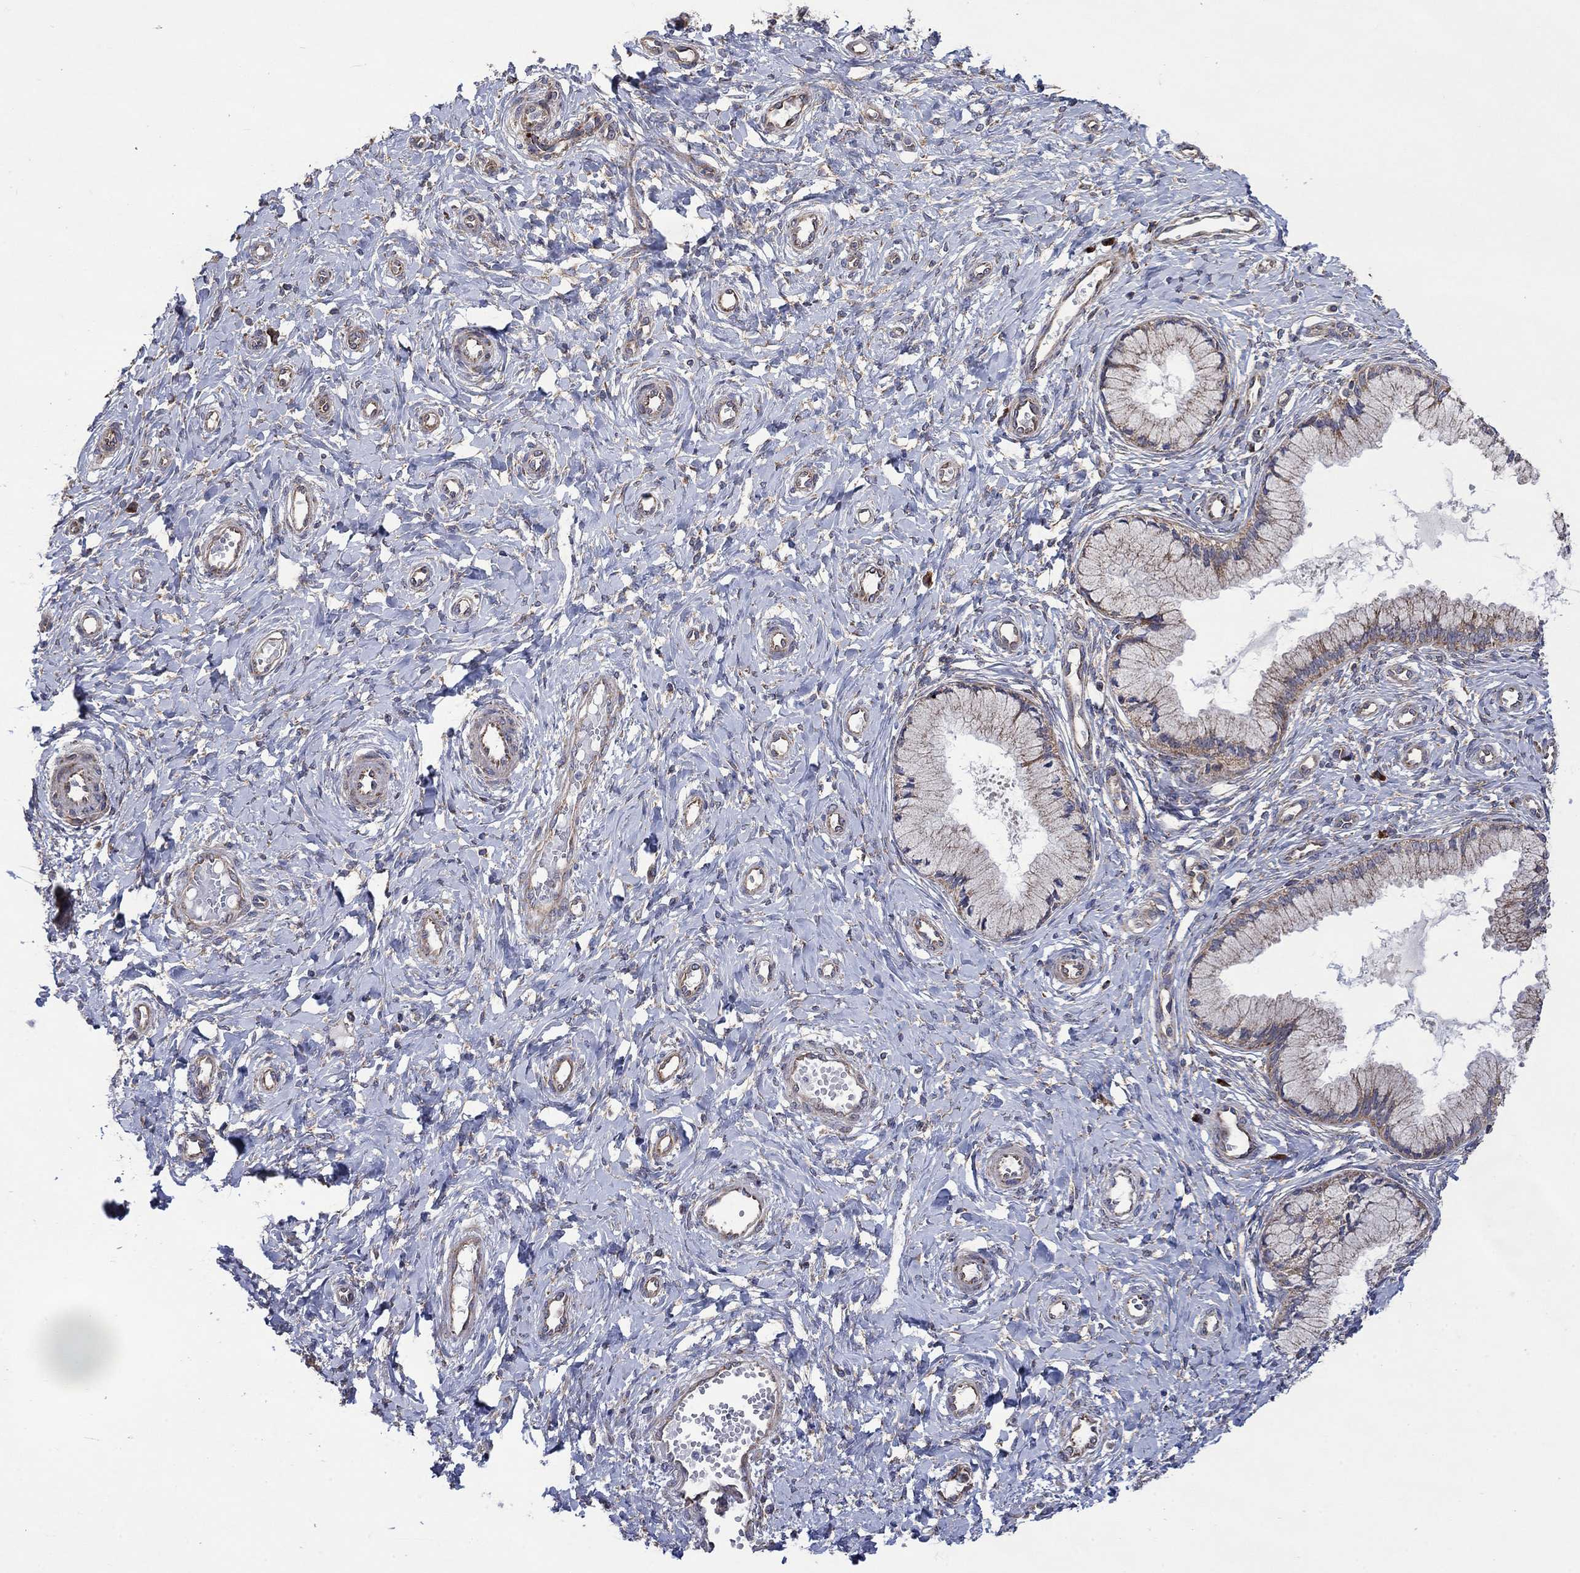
{"staining": {"intensity": "weak", "quantity": ">75%", "location": "cytoplasmic/membranous"}, "tissue": "cervix", "cell_type": "Glandular cells", "image_type": "normal", "snomed": [{"axis": "morphology", "description": "Normal tissue, NOS"}, {"axis": "topography", "description": "Cervix"}], "caption": "Immunohistochemical staining of normal cervix displays low levels of weak cytoplasmic/membranous expression in about >75% of glandular cells. (DAB (3,3'-diaminobenzidine) = brown stain, brightfield microscopy at high magnification).", "gene": "RPLP0", "patient": {"sex": "female", "age": 37}}